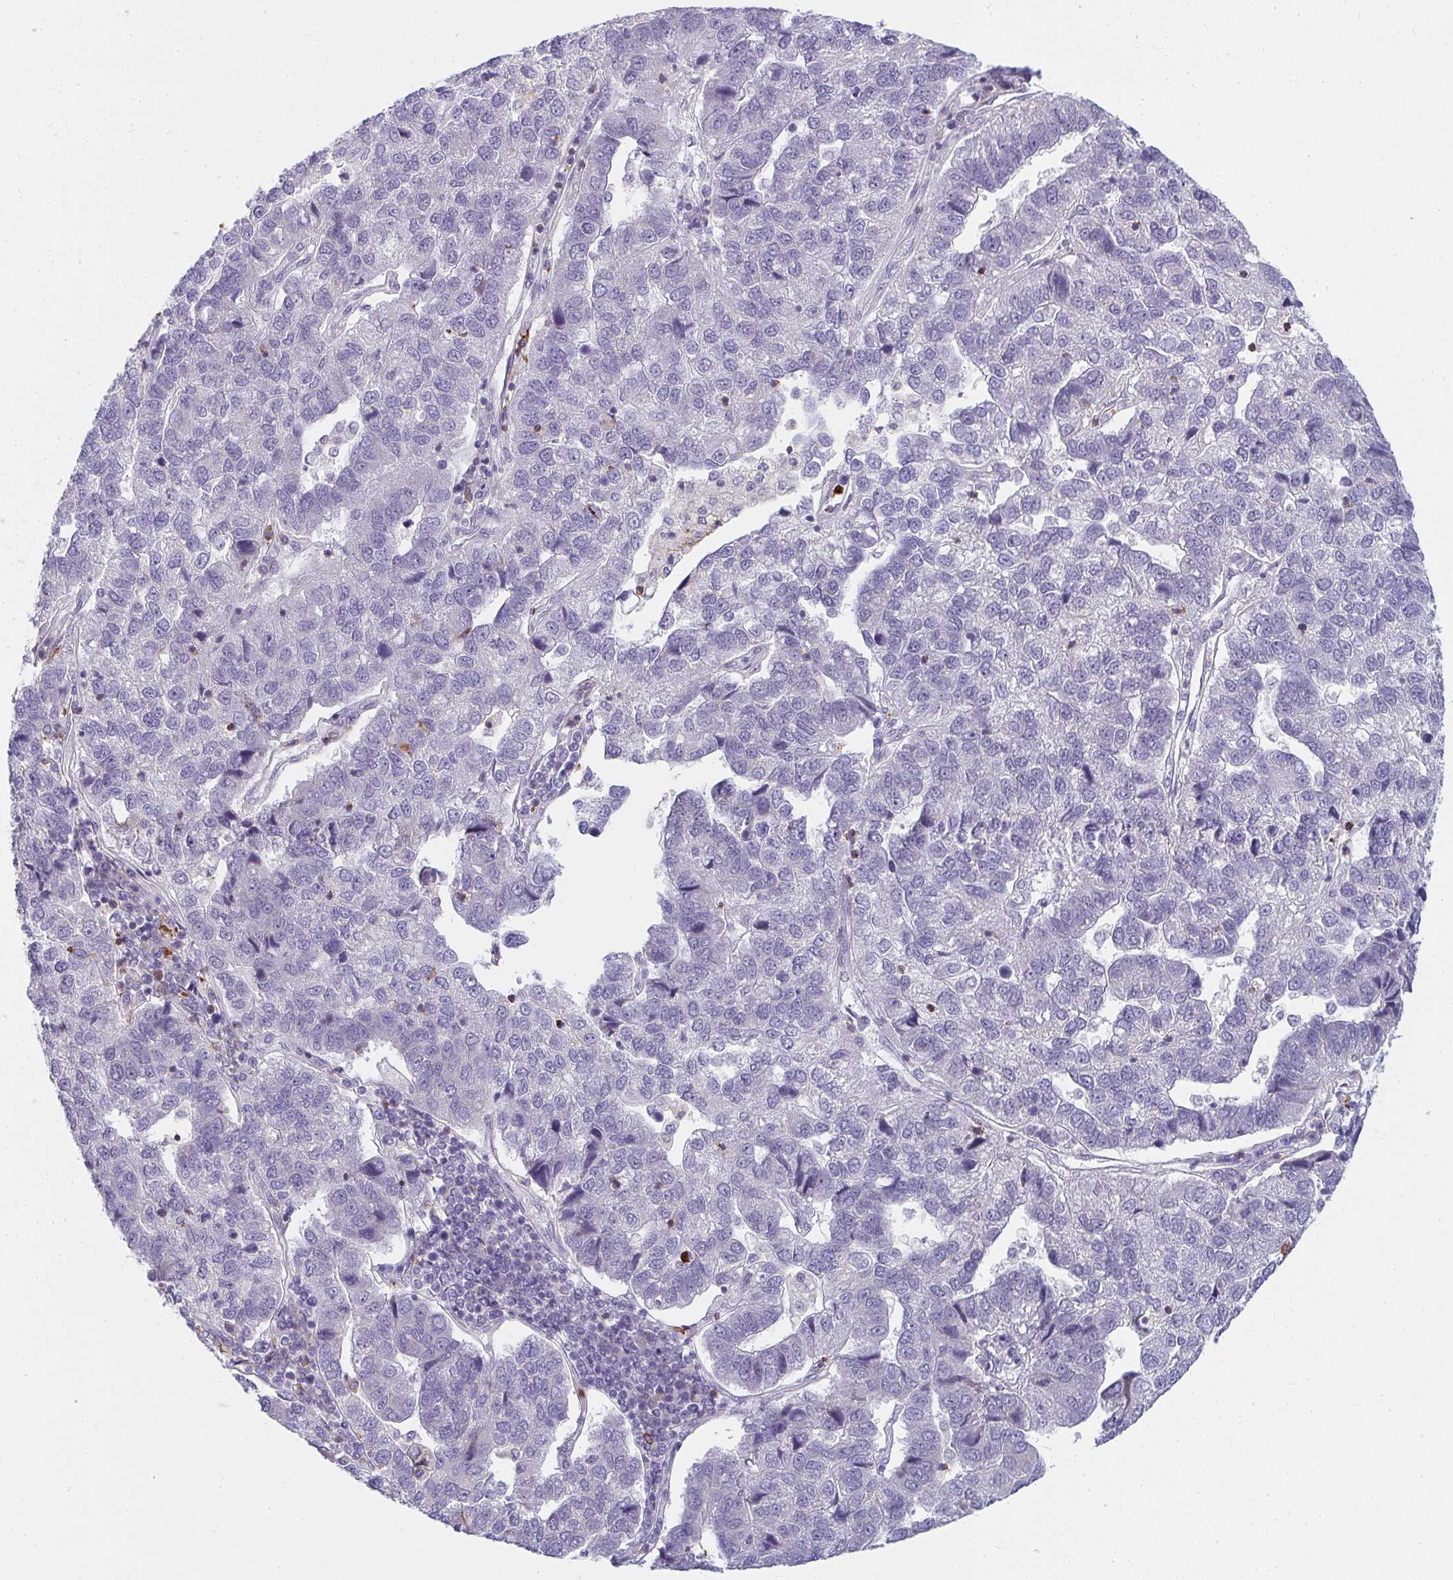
{"staining": {"intensity": "negative", "quantity": "none", "location": "none"}, "tissue": "pancreatic cancer", "cell_type": "Tumor cells", "image_type": "cancer", "snomed": [{"axis": "morphology", "description": "Adenocarcinoma, NOS"}, {"axis": "topography", "description": "Pancreas"}], "caption": "Immunohistochemistry (IHC) histopathology image of human pancreatic cancer stained for a protein (brown), which exhibits no staining in tumor cells.", "gene": "CSF3R", "patient": {"sex": "female", "age": 61}}